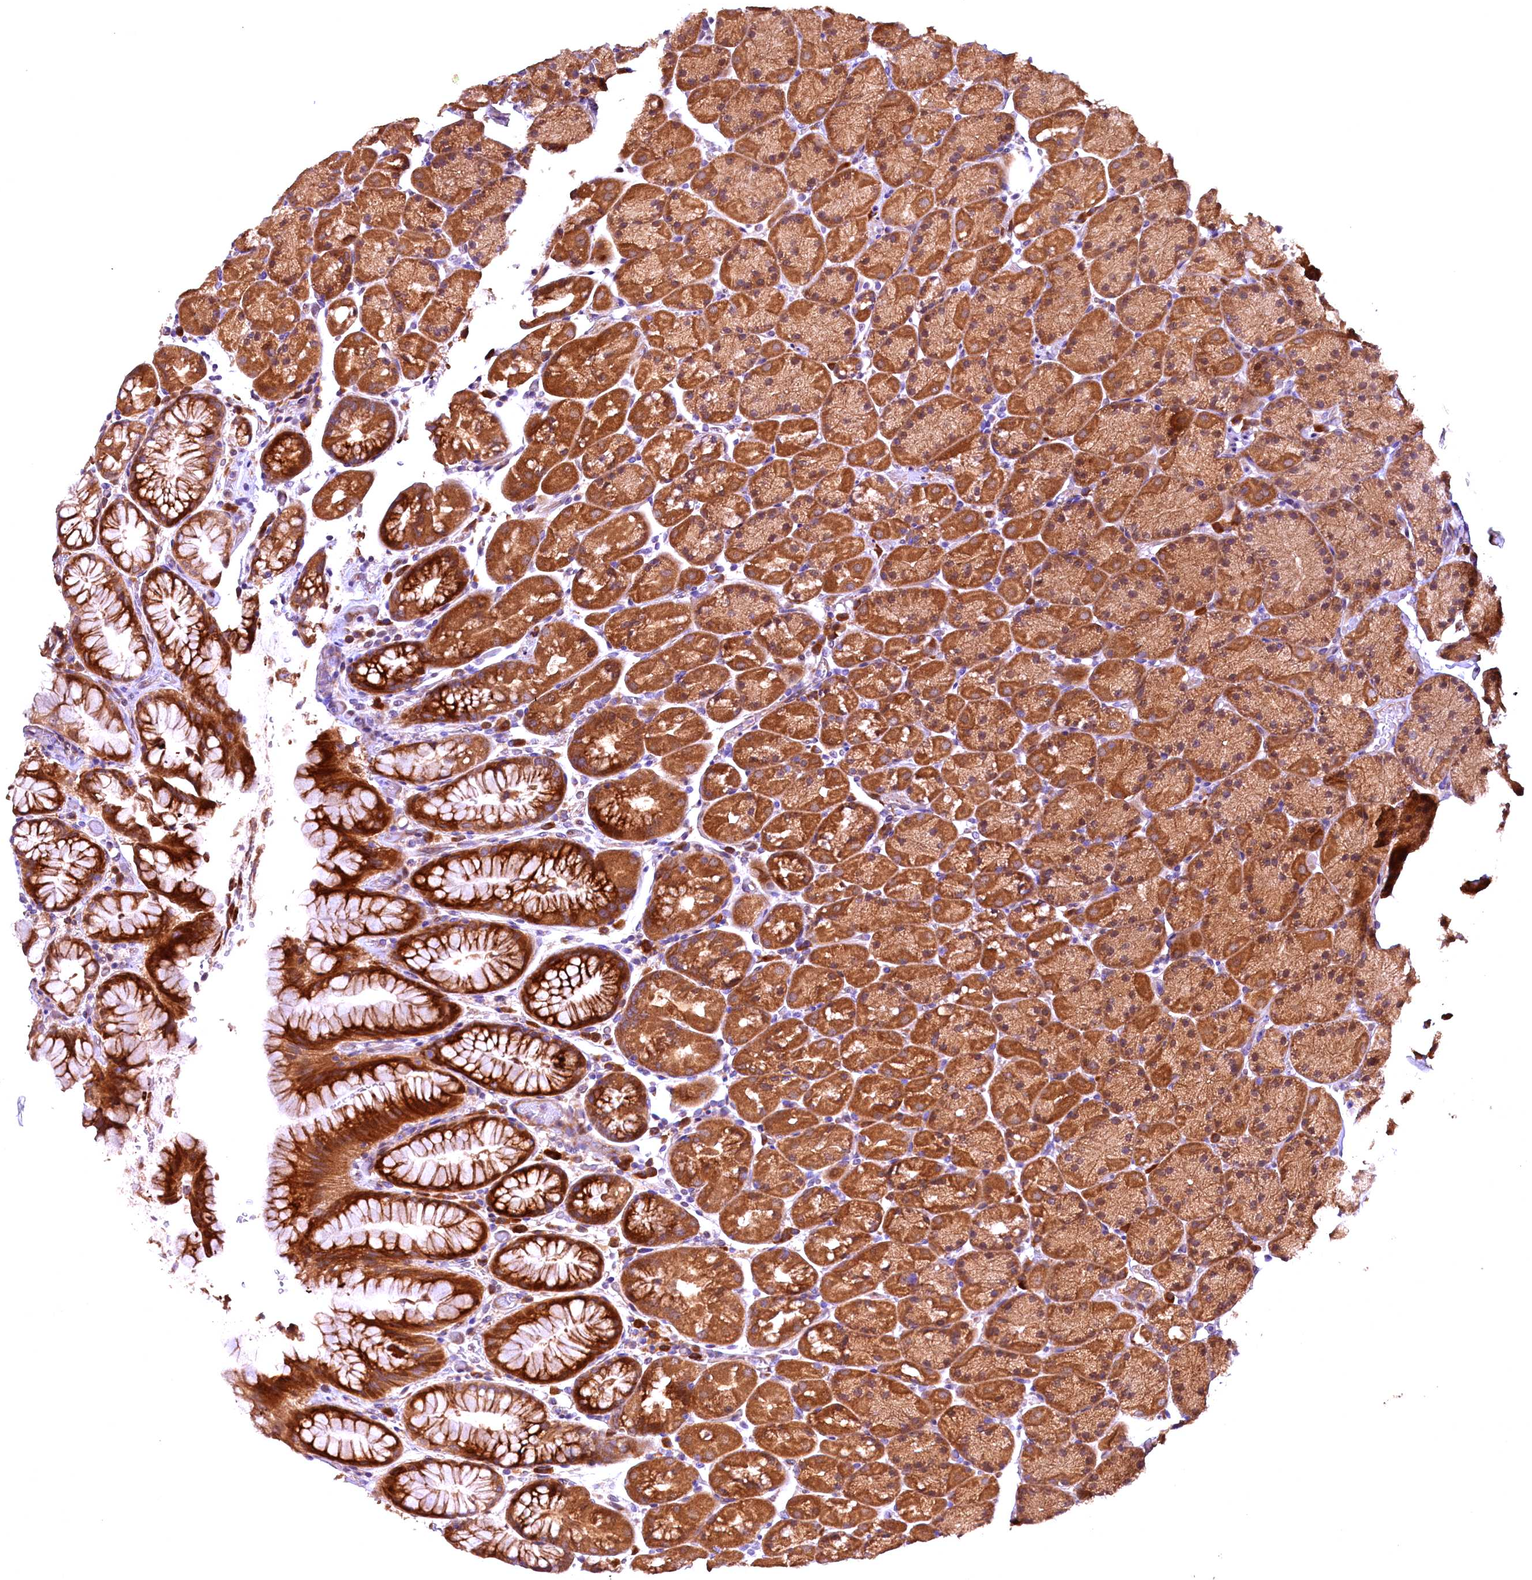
{"staining": {"intensity": "strong", "quantity": ">75%", "location": "cytoplasmic/membranous,nuclear"}, "tissue": "stomach", "cell_type": "Glandular cells", "image_type": "normal", "snomed": [{"axis": "morphology", "description": "Normal tissue, NOS"}, {"axis": "topography", "description": "Stomach, upper"}, {"axis": "topography", "description": "Stomach, lower"}], "caption": "Immunohistochemical staining of normal stomach displays >75% levels of strong cytoplasmic/membranous,nuclear protein expression in about >75% of glandular cells. The protein is shown in brown color, while the nuclei are stained blue.", "gene": "RPUSD2", "patient": {"sex": "male", "age": 67}}